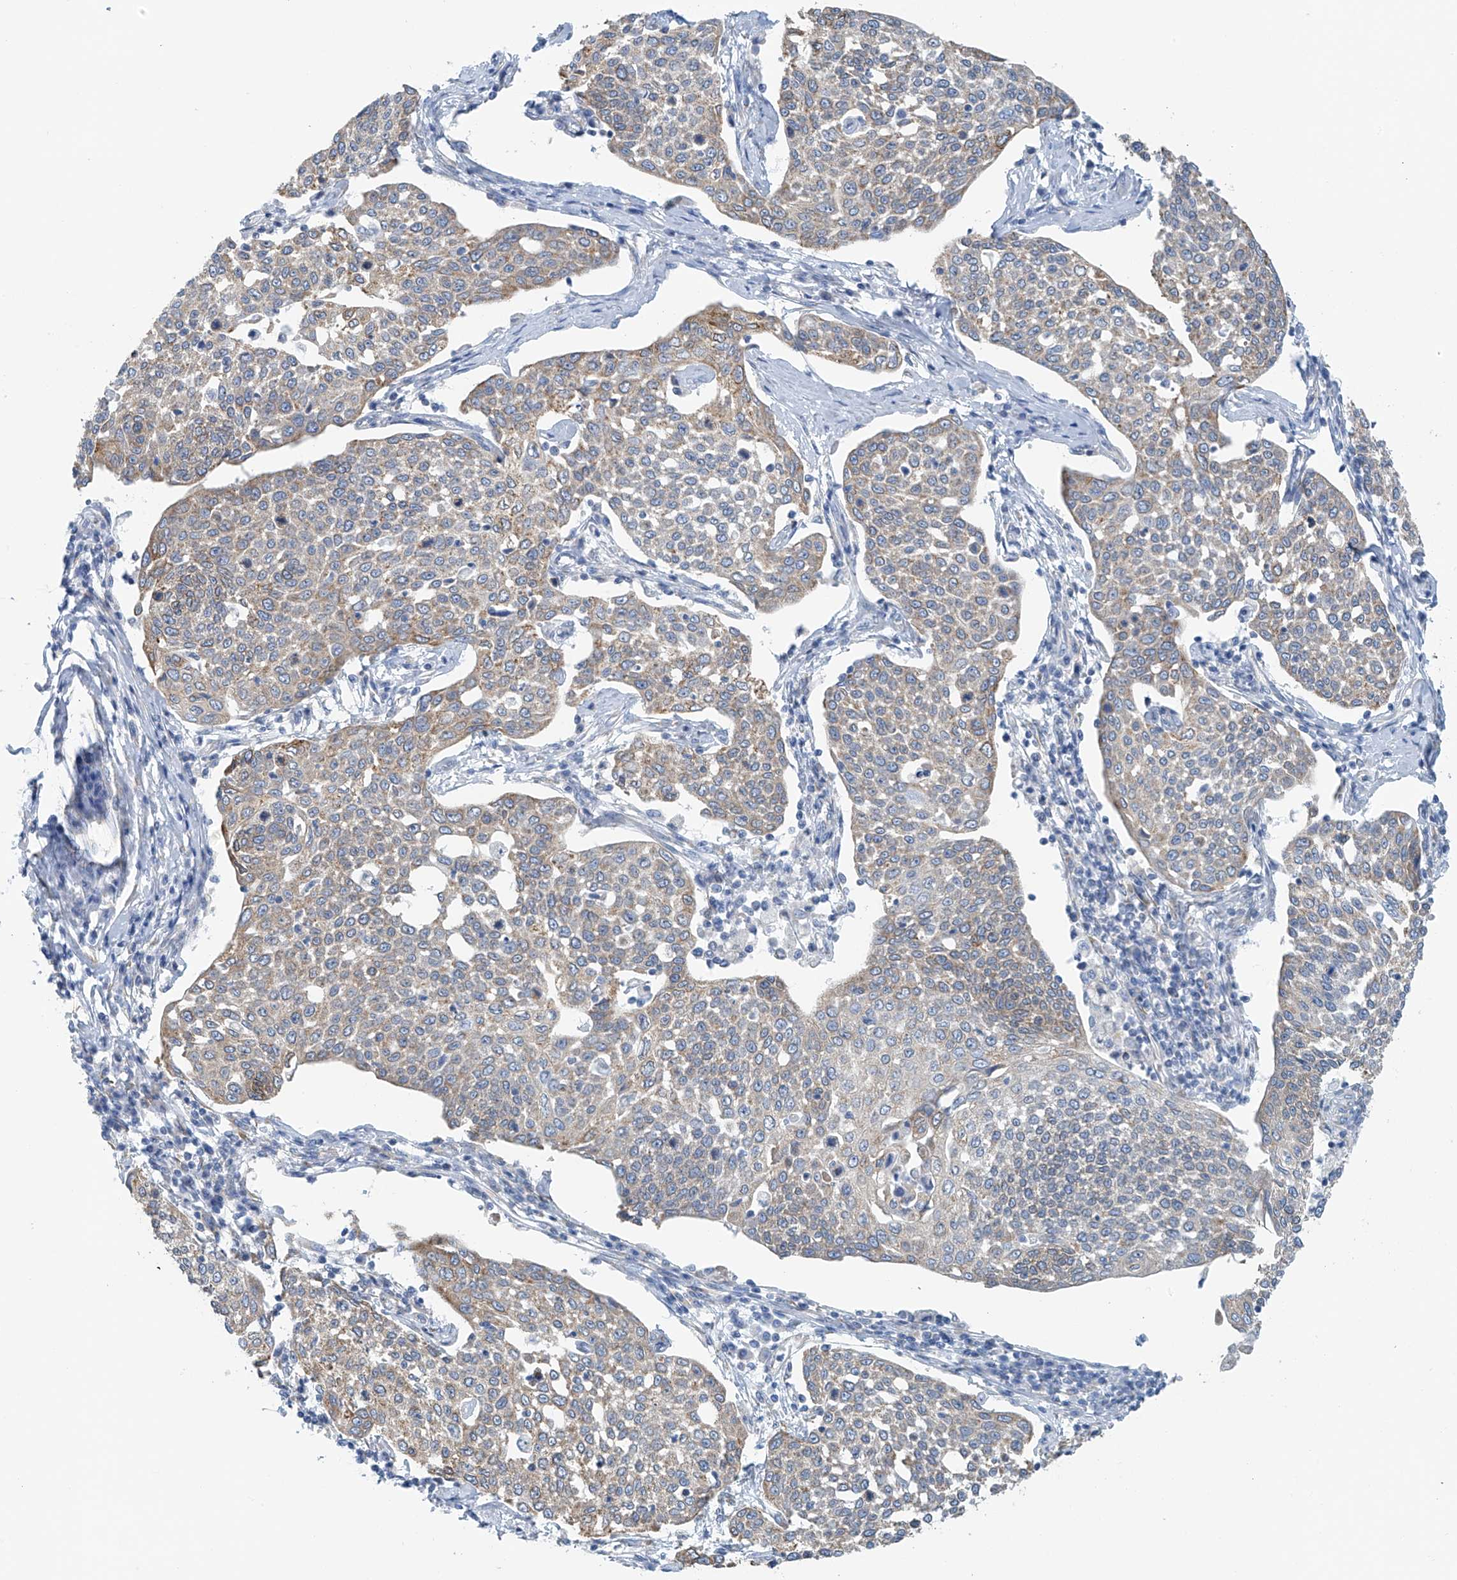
{"staining": {"intensity": "moderate", "quantity": "<25%", "location": "cytoplasmic/membranous"}, "tissue": "cervical cancer", "cell_type": "Tumor cells", "image_type": "cancer", "snomed": [{"axis": "morphology", "description": "Squamous cell carcinoma, NOS"}, {"axis": "topography", "description": "Cervix"}], "caption": "Cervical cancer stained for a protein (brown) reveals moderate cytoplasmic/membranous positive positivity in about <25% of tumor cells.", "gene": "RCN2", "patient": {"sex": "female", "age": 34}}